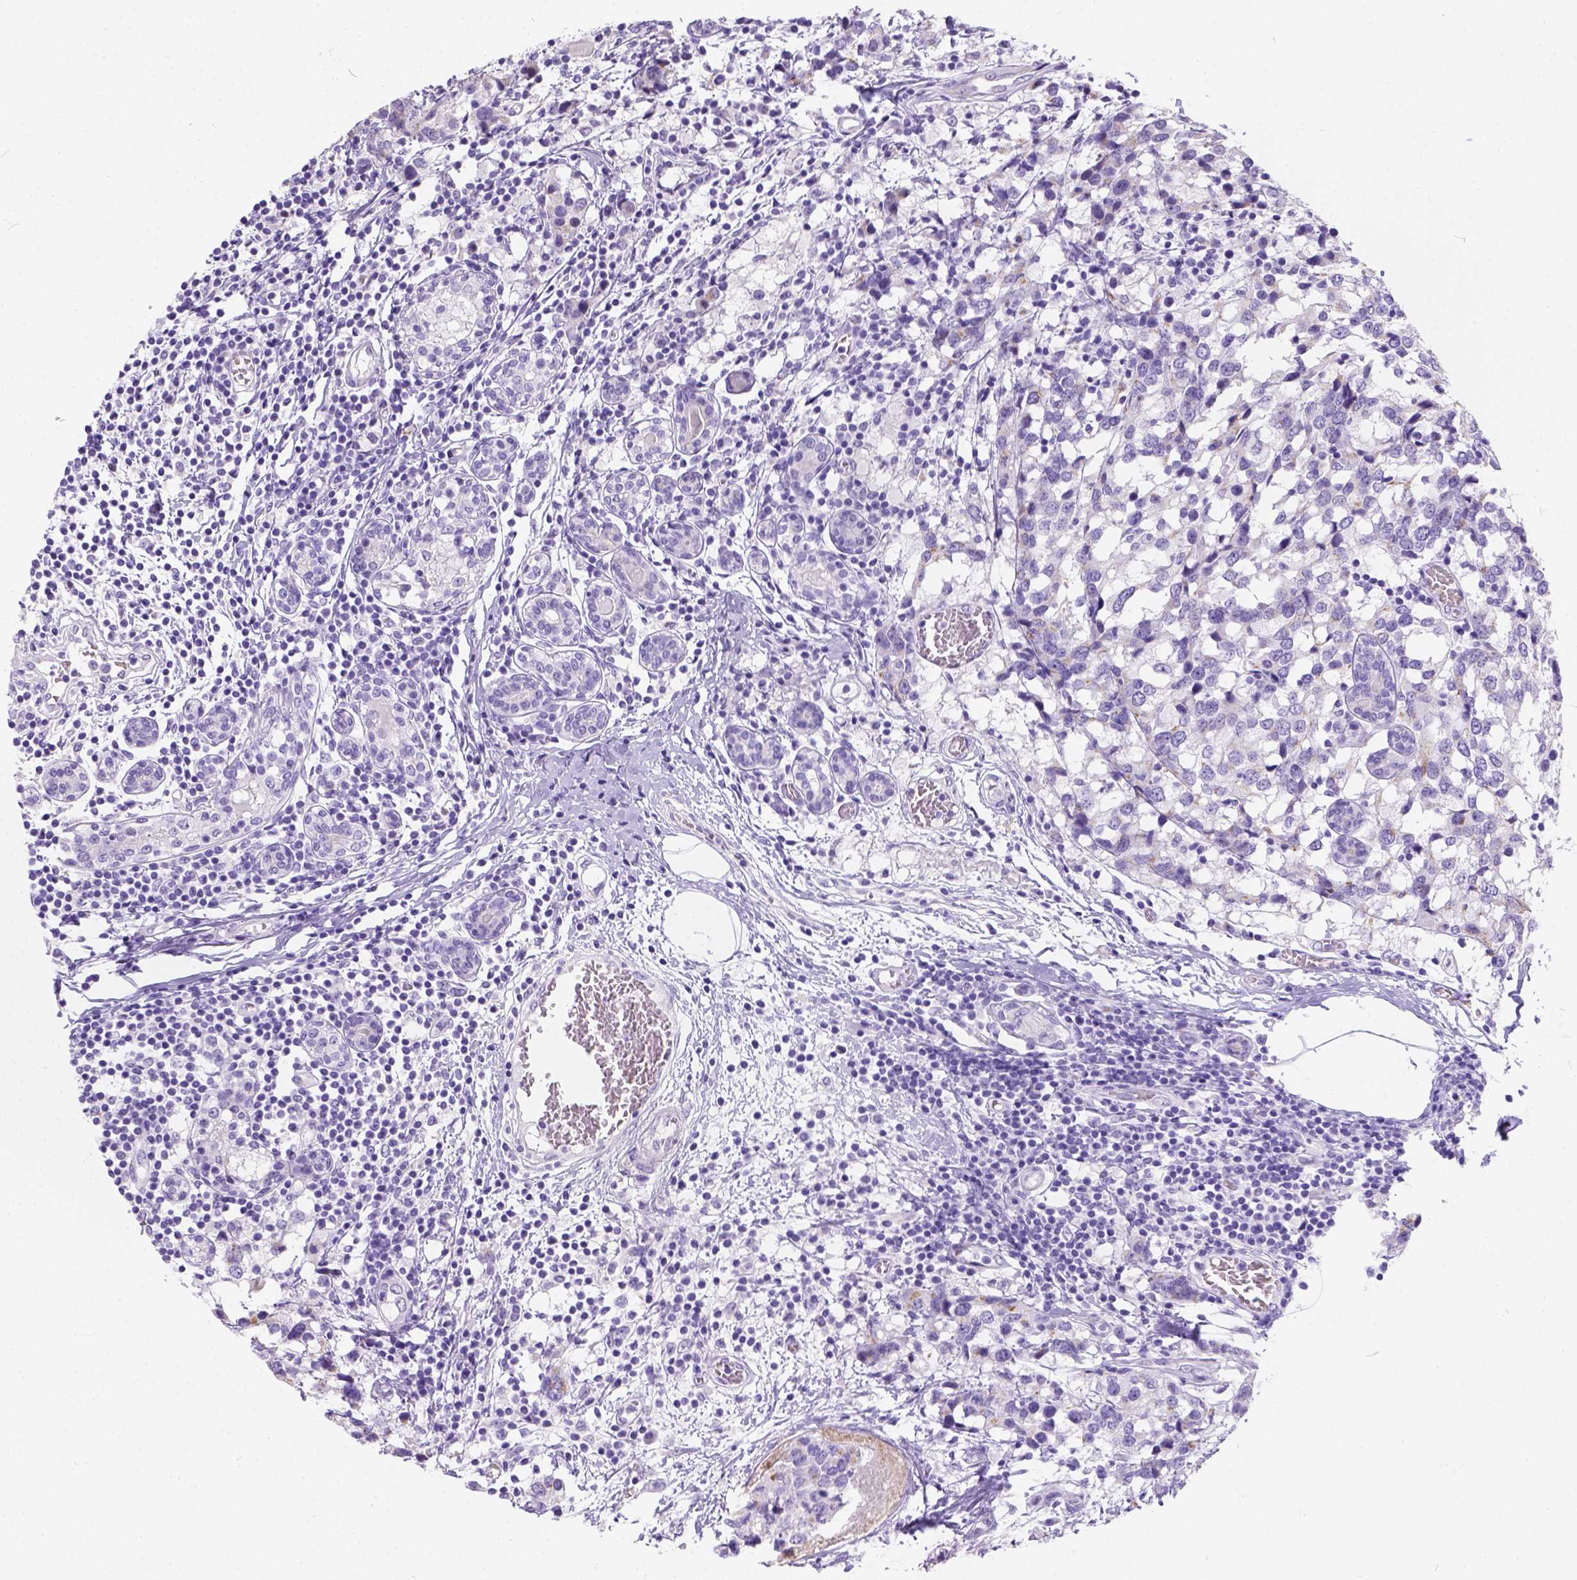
{"staining": {"intensity": "weak", "quantity": "<25%", "location": "cytoplasmic/membranous"}, "tissue": "breast cancer", "cell_type": "Tumor cells", "image_type": "cancer", "snomed": [{"axis": "morphology", "description": "Lobular carcinoma"}, {"axis": "topography", "description": "Breast"}], "caption": "Immunohistochemistry micrograph of neoplastic tissue: lobular carcinoma (breast) stained with DAB displays no significant protein expression in tumor cells.", "gene": "PHF7", "patient": {"sex": "female", "age": 59}}